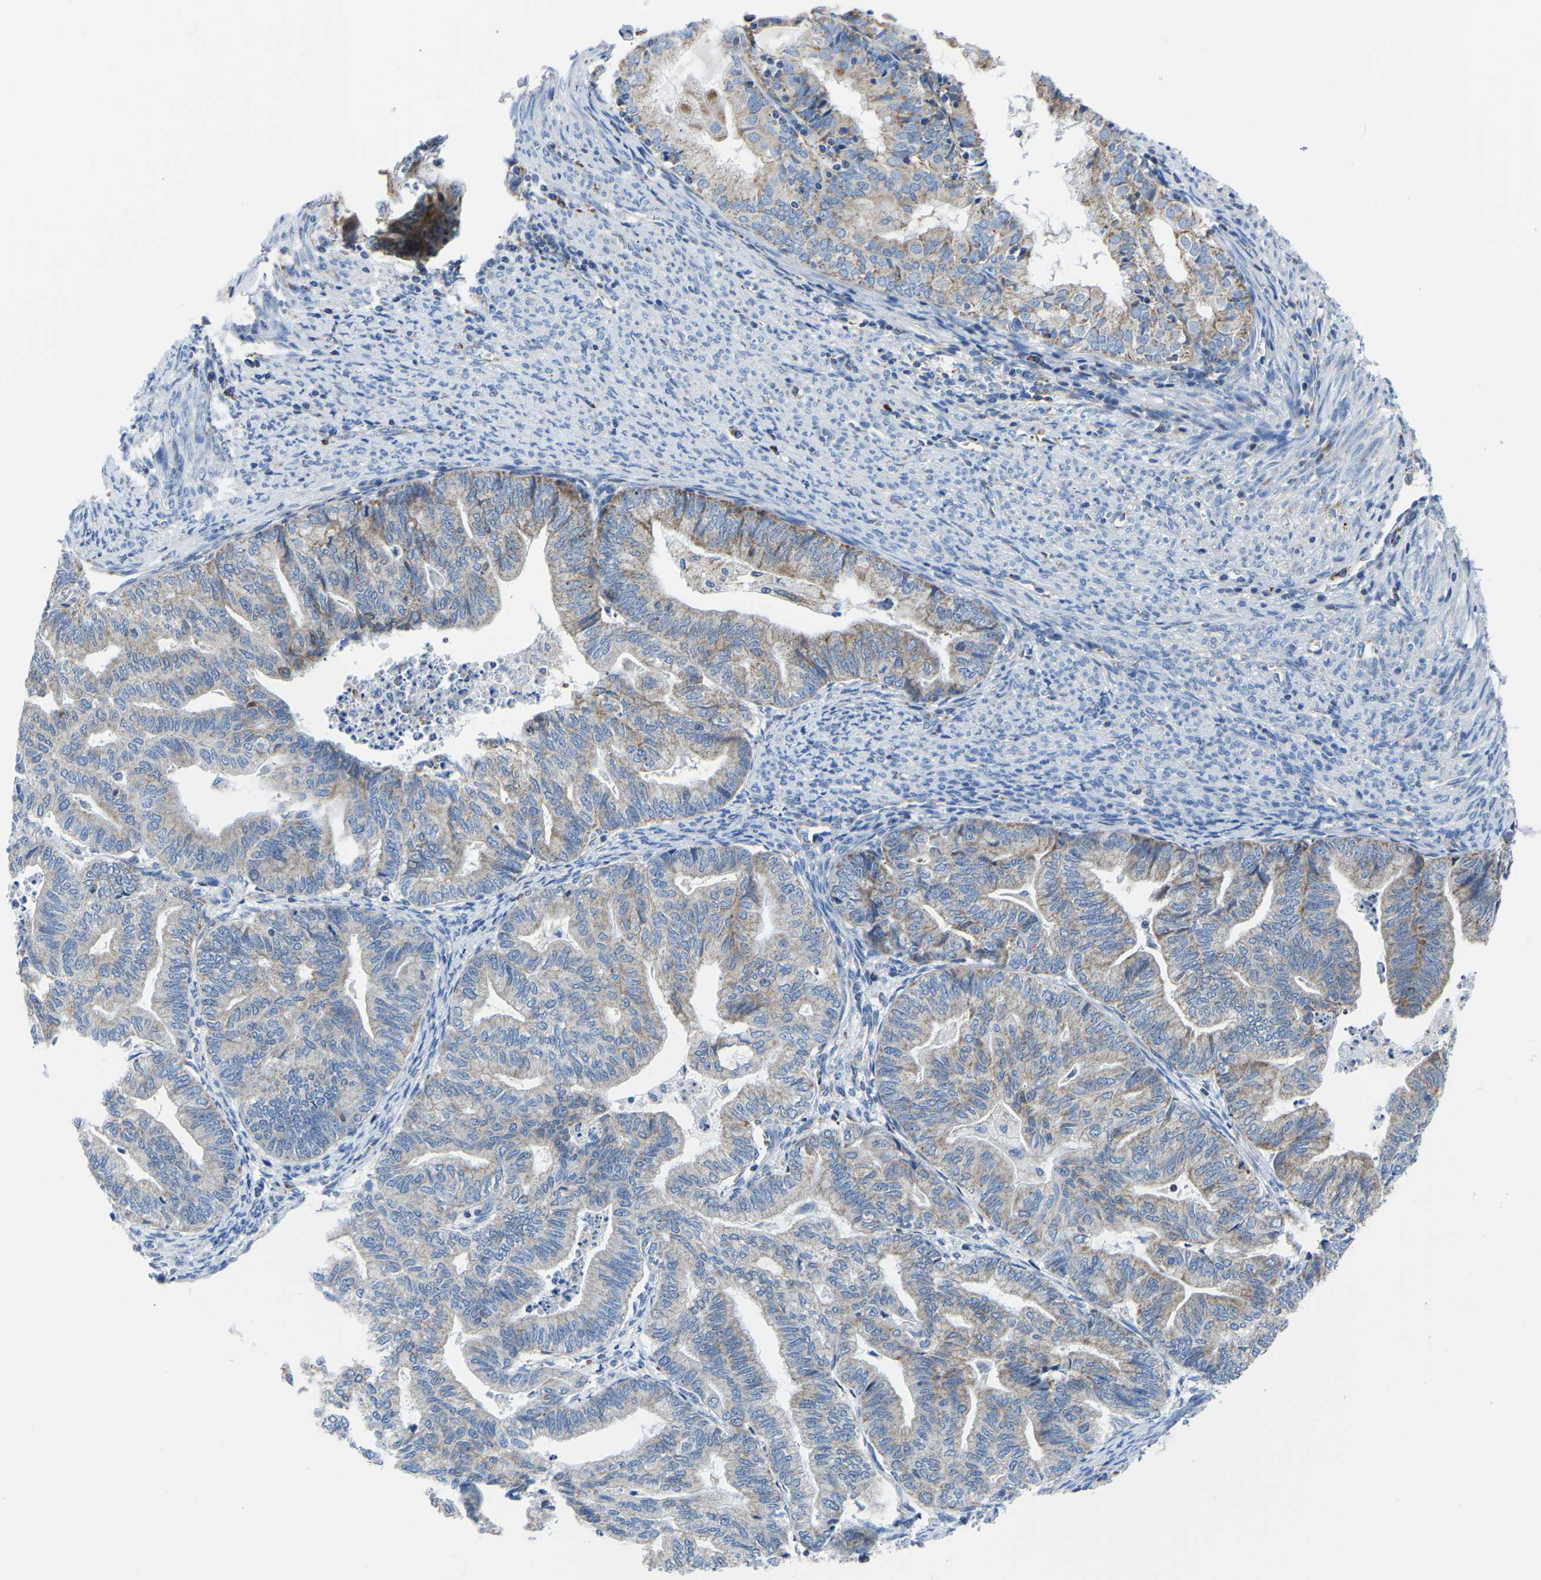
{"staining": {"intensity": "moderate", "quantity": "<25%", "location": "cytoplasmic/membranous"}, "tissue": "endometrial cancer", "cell_type": "Tumor cells", "image_type": "cancer", "snomed": [{"axis": "morphology", "description": "Adenocarcinoma, NOS"}, {"axis": "topography", "description": "Endometrium"}], "caption": "A high-resolution photomicrograph shows immunohistochemistry staining of endometrial cancer, which exhibits moderate cytoplasmic/membranous expression in about <25% of tumor cells. Ihc stains the protein in brown and the nuclei are stained blue.", "gene": "ETFA", "patient": {"sex": "female", "age": 79}}